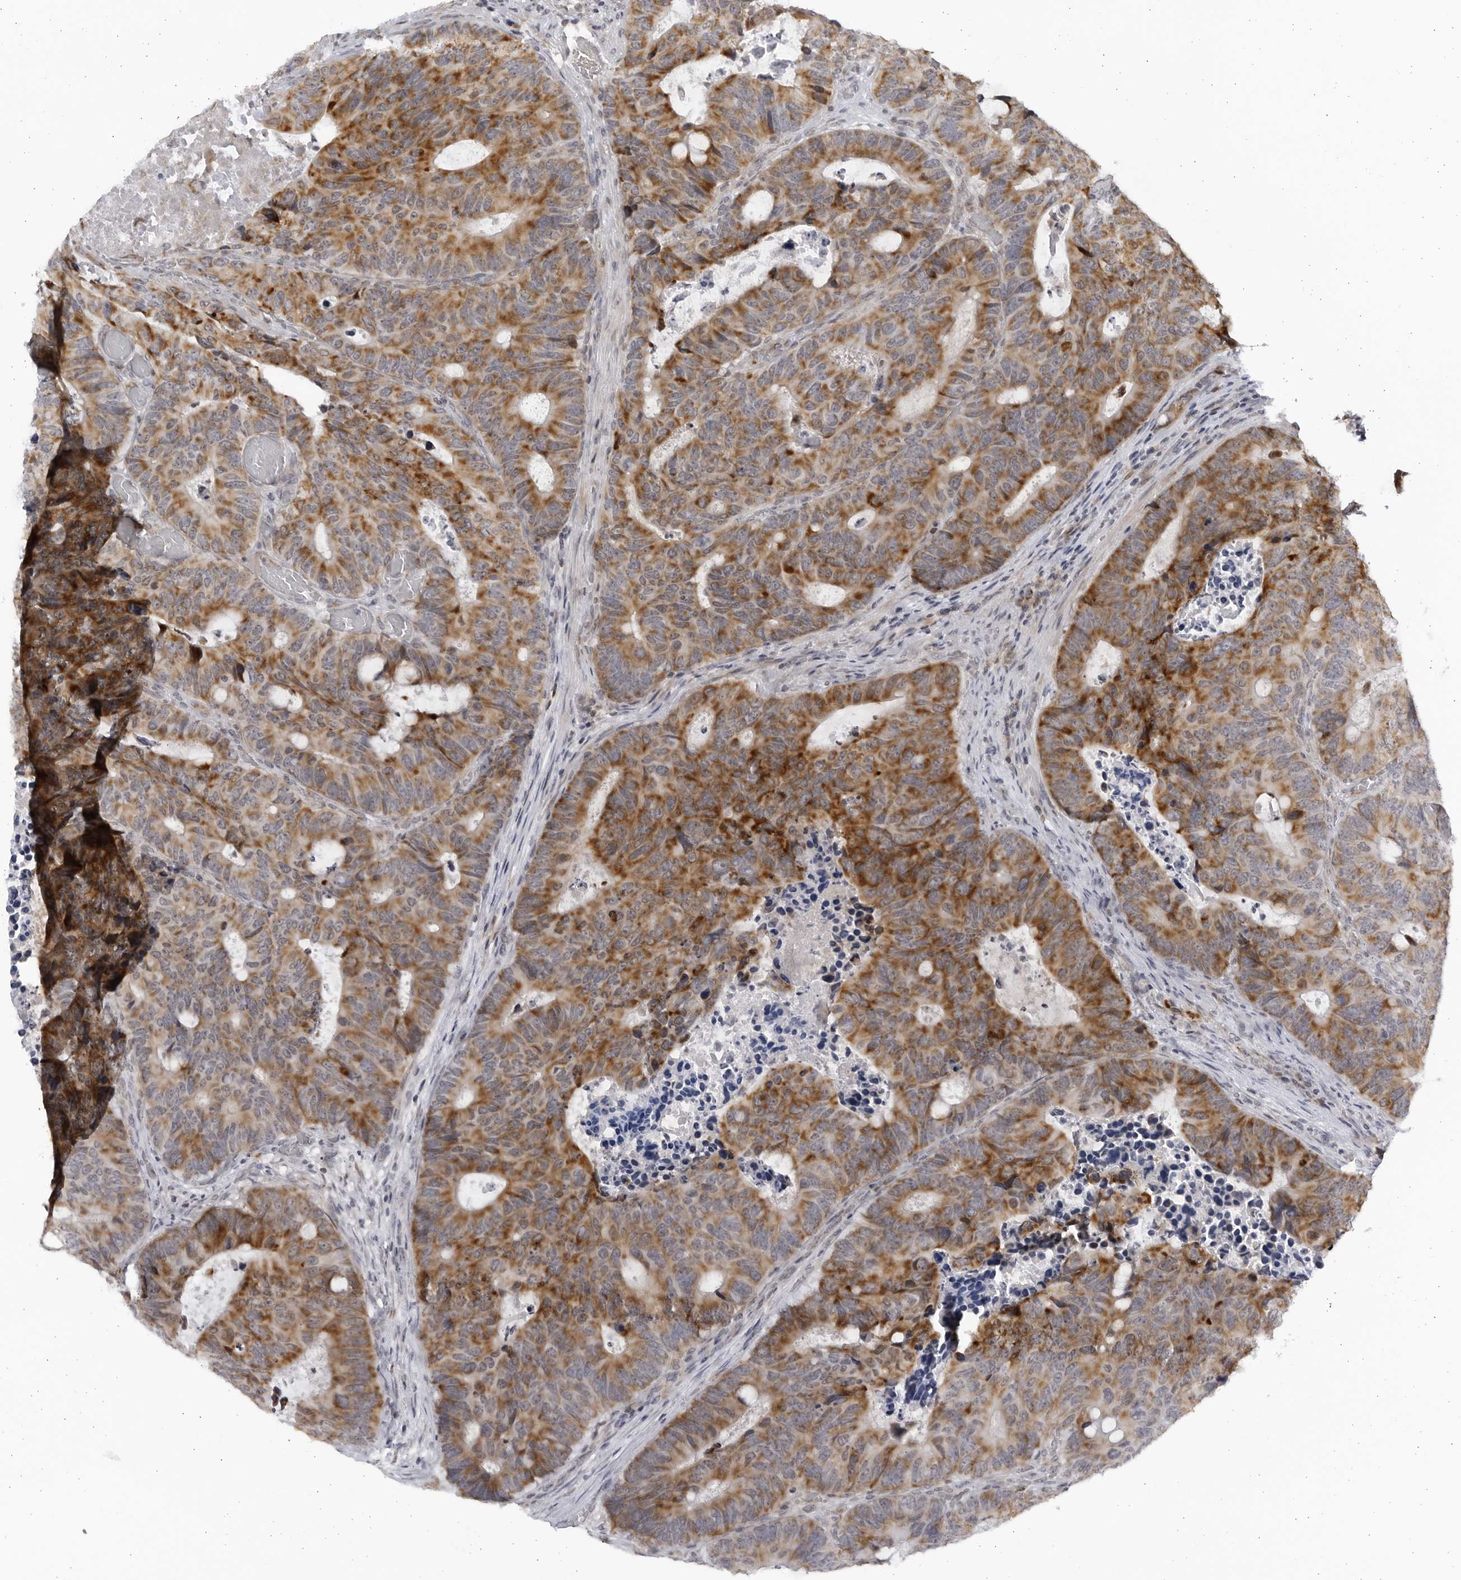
{"staining": {"intensity": "moderate", "quantity": ">75%", "location": "cytoplasmic/membranous"}, "tissue": "colorectal cancer", "cell_type": "Tumor cells", "image_type": "cancer", "snomed": [{"axis": "morphology", "description": "Adenocarcinoma, NOS"}, {"axis": "topography", "description": "Colon"}], "caption": "IHC (DAB (3,3'-diaminobenzidine)) staining of colorectal cancer demonstrates moderate cytoplasmic/membranous protein expression in about >75% of tumor cells.", "gene": "SLC25A22", "patient": {"sex": "male", "age": 87}}